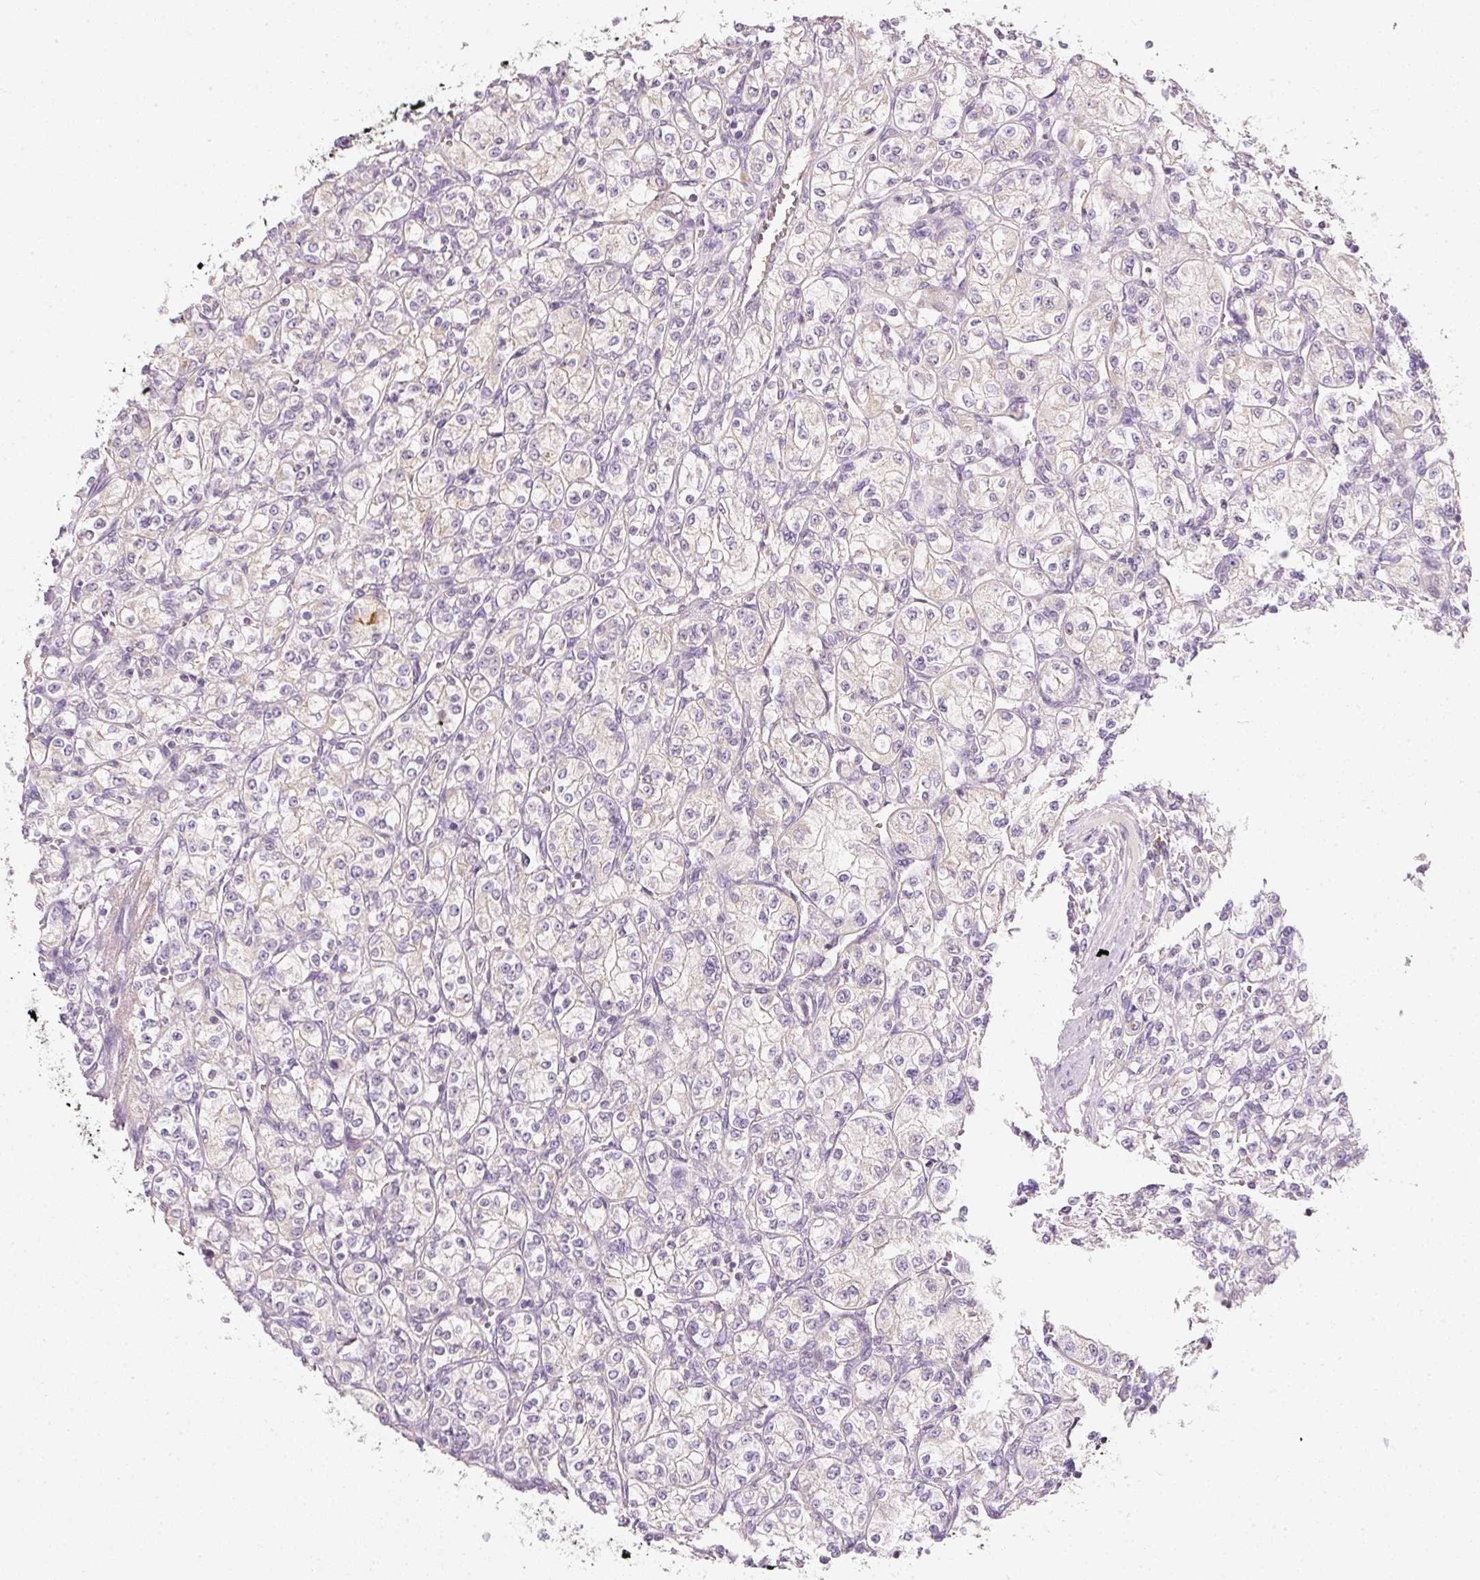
{"staining": {"intensity": "negative", "quantity": "none", "location": "none"}, "tissue": "renal cancer", "cell_type": "Tumor cells", "image_type": "cancer", "snomed": [{"axis": "morphology", "description": "Adenocarcinoma, NOS"}, {"axis": "topography", "description": "Kidney"}], "caption": "High power microscopy histopathology image of an immunohistochemistry photomicrograph of adenocarcinoma (renal), revealing no significant expression in tumor cells.", "gene": "RNF167", "patient": {"sex": "male", "age": 77}}